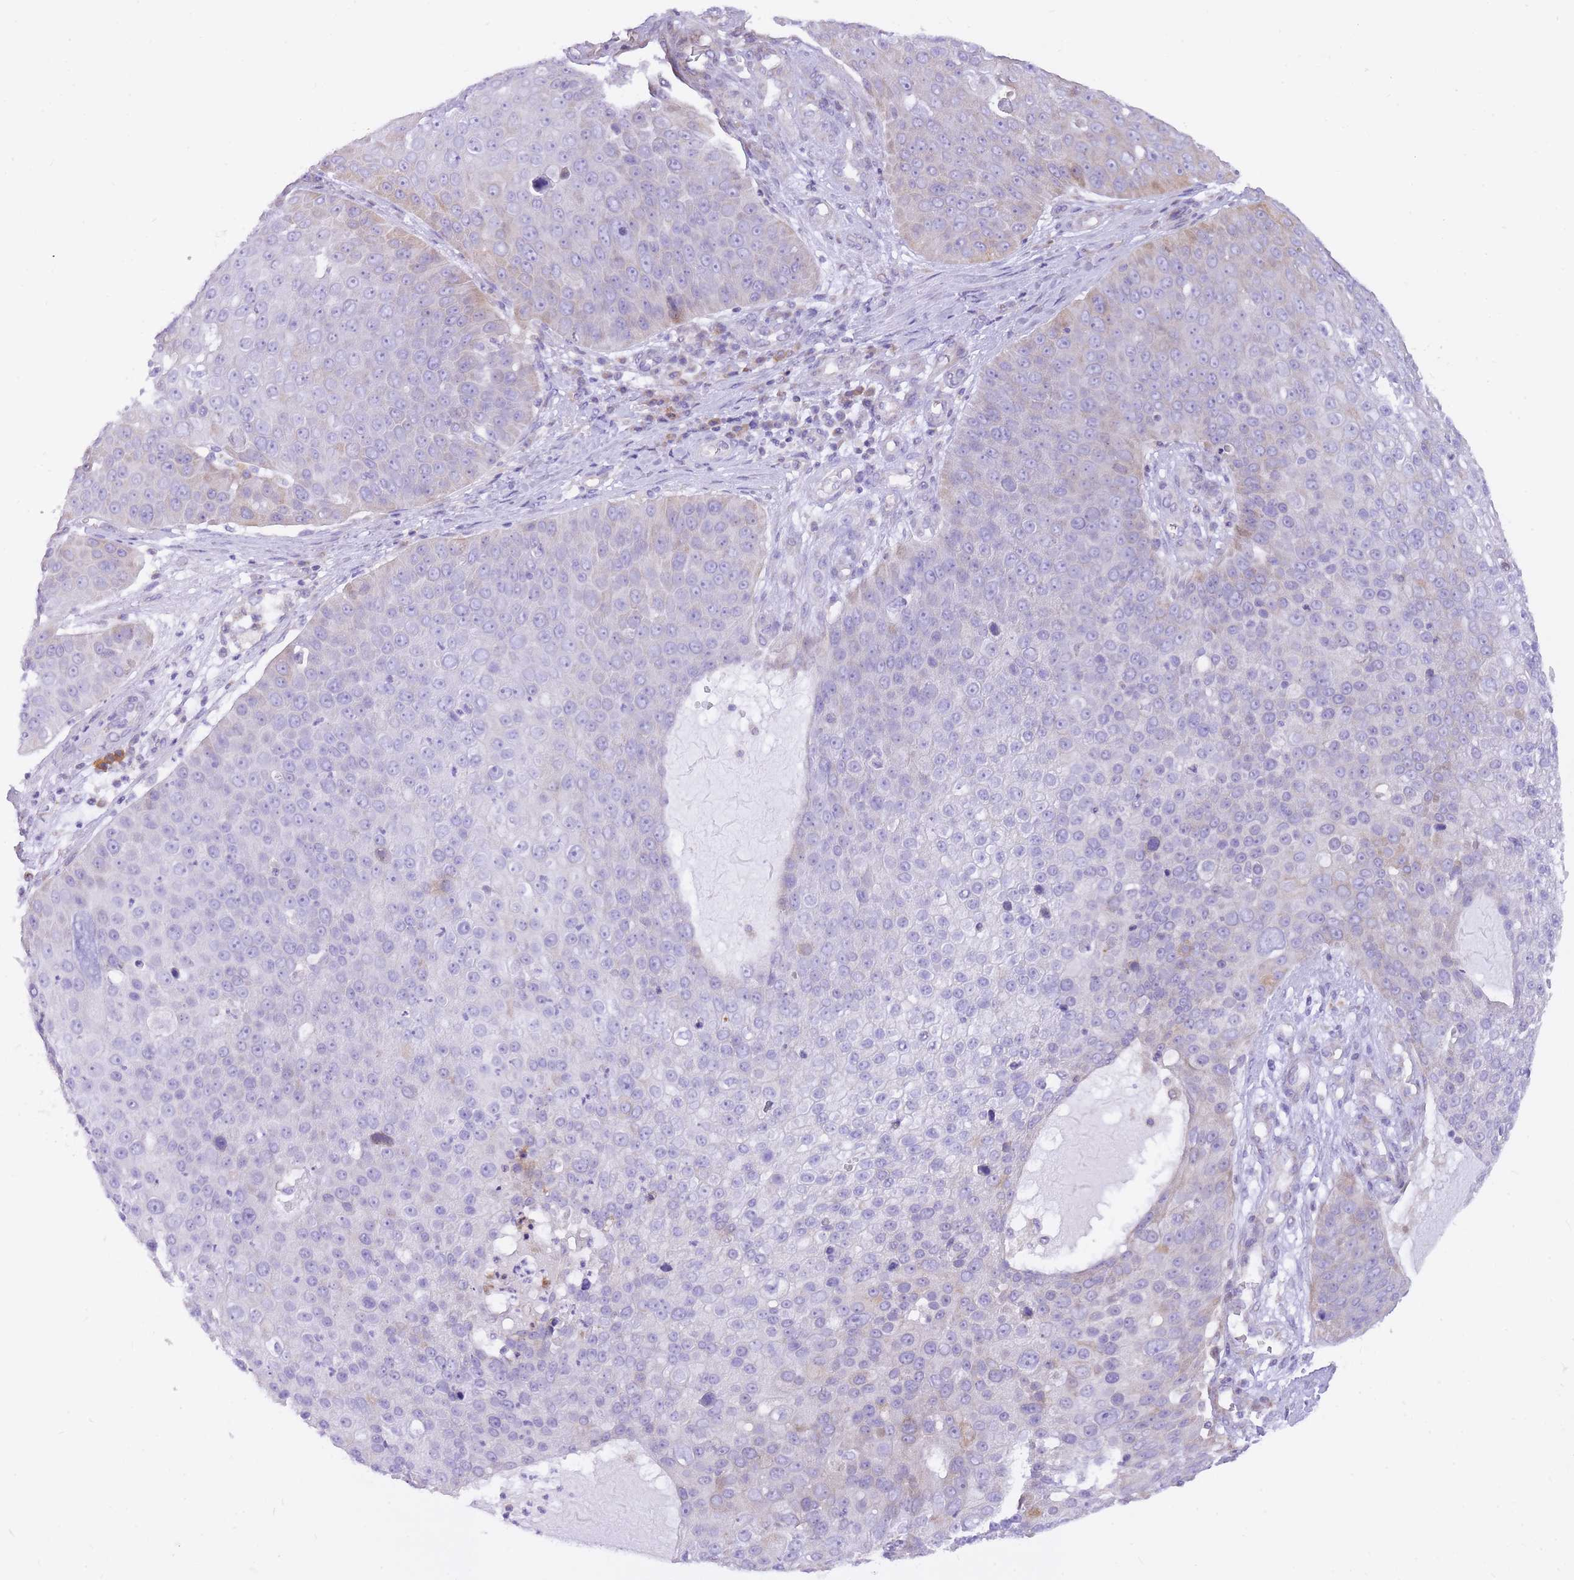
{"staining": {"intensity": "negative", "quantity": "none", "location": "none"}, "tissue": "skin cancer", "cell_type": "Tumor cells", "image_type": "cancer", "snomed": [{"axis": "morphology", "description": "Squamous cell carcinoma, NOS"}, {"axis": "topography", "description": "Skin"}], "caption": "IHC image of squamous cell carcinoma (skin) stained for a protein (brown), which exhibits no staining in tumor cells.", "gene": "TOPAZ1", "patient": {"sex": "male", "age": 71}}